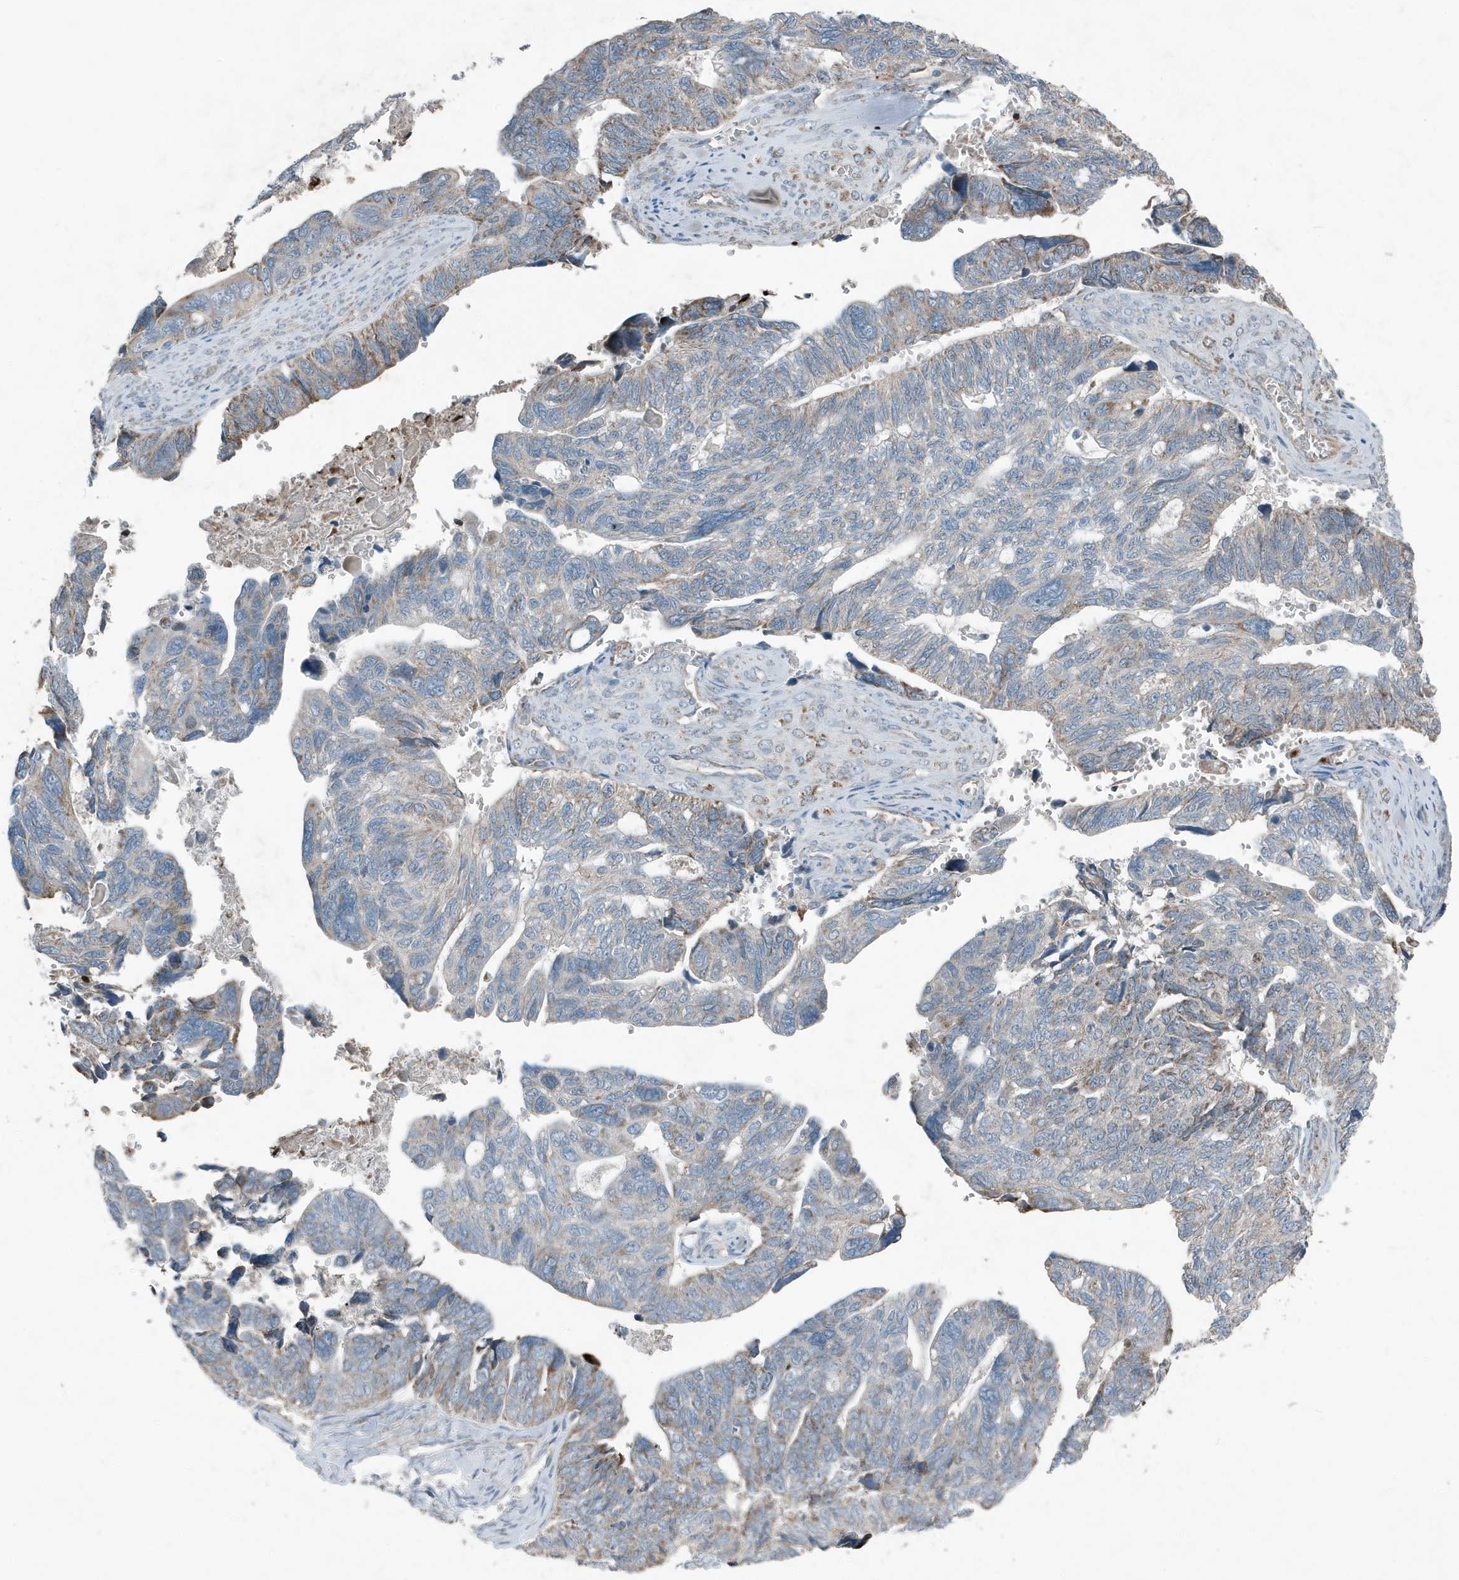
{"staining": {"intensity": "weak", "quantity": "<25%", "location": "cytoplasmic/membranous"}, "tissue": "ovarian cancer", "cell_type": "Tumor cells", "image_type": "cancer", "snomed": [{"axis": "morphology", "description": "Cystadenocarcinoma, serous, NOS"}, {"axis": "topography", "description": "Ovary"}], "caption": "The histopathology image reveals no significant positivity in tumor cells of ovarian cancer (serous cystadenocarcinoma). (DAB (3,3'-diaminobenzidine) immunohistochemistry visualized using brightfield microscopy, high magnification).", "gene": "MT-CYB", "patient": {"sex": "female", "age": 79}}